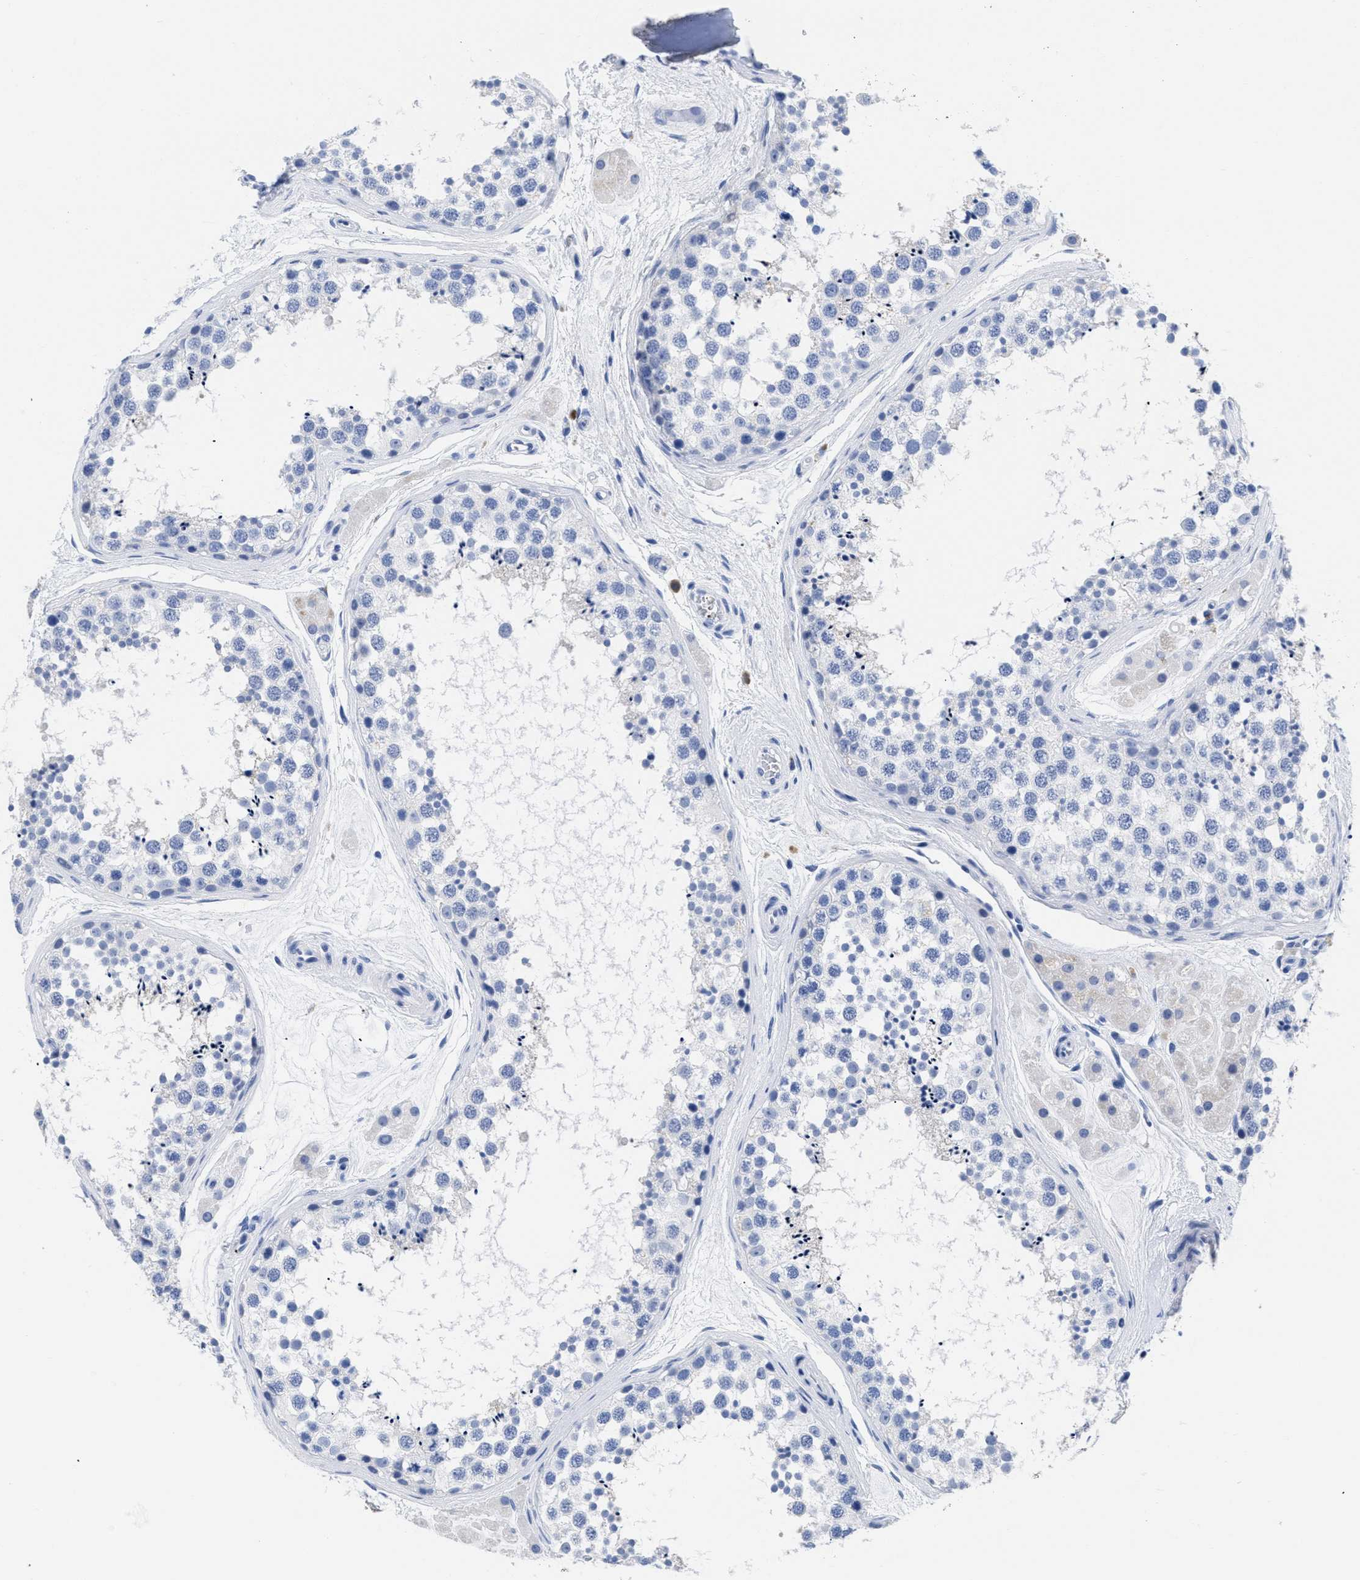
{"staining": {"intensity": "negative", "quantity": "none", "location": "none"}, "tissue": "testis", "cell_type": "Cells in seminiferous ducts", "image_type": "normal", "snomed": [{"axis": "morphology", "description": "Normal tissue, NOS"}, {"axis": "topography", "description": "Testis"}], "caption": "This is an immunohistochemistry image of unremarkable testis. There is no staining in cells in seminiferous ducts.", "gene": "TREML1", "patient": {"sex": "male", "age": 56}}